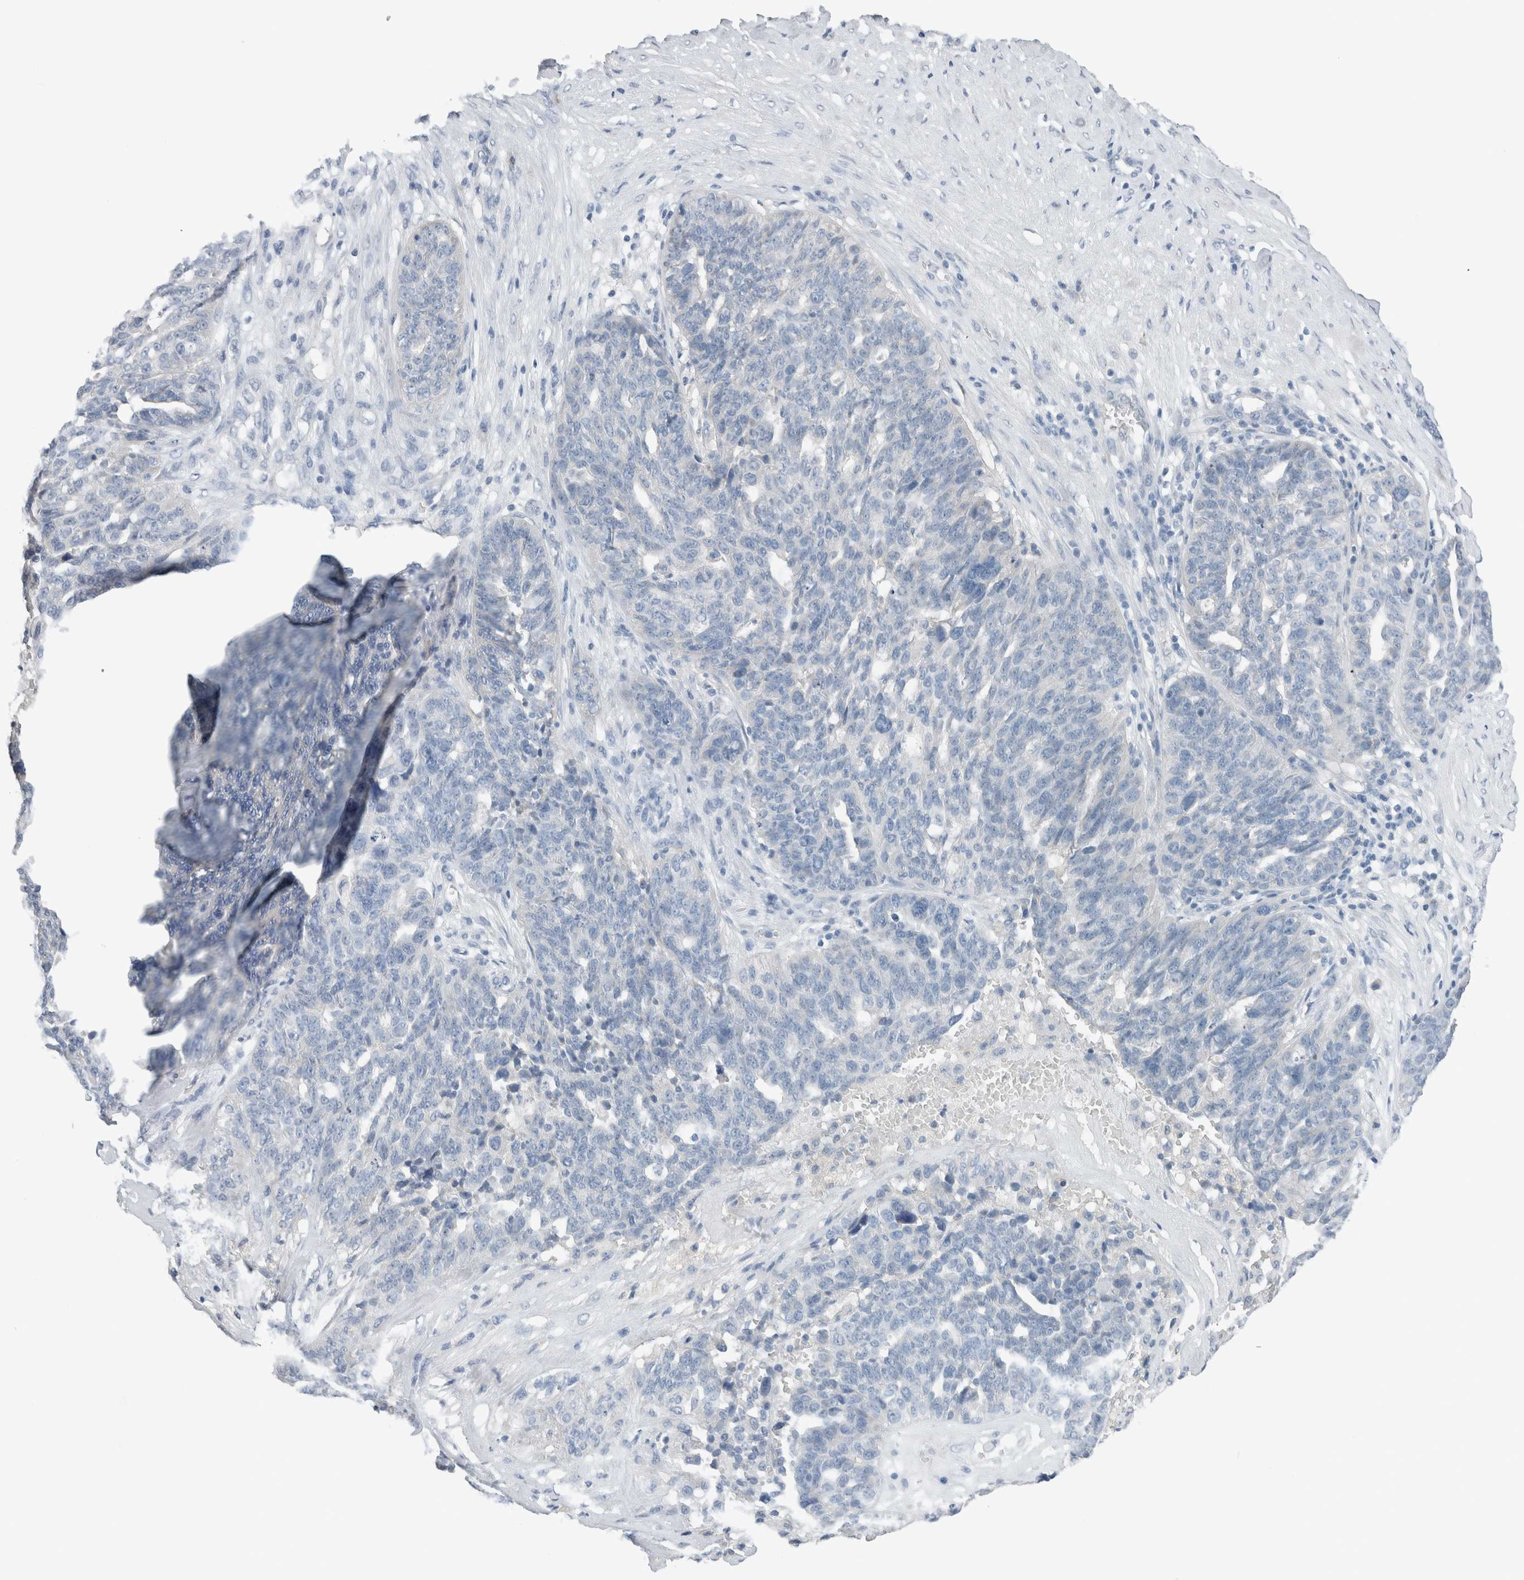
{"staining": {"intensity": "negative", "quantity": "none", "location": "none"}, "tissue": "ovarian cancer", "cell_type": "Tumor cells", "image_type": "cancer", "snomed": [{"axis": "morphology", "description": "Cystadenocarcinoma, serous, NOS"}, {"axis": "topography", "description": "Ovary"}], "caption": "A high-resolution image shows immunohistochemistry (IHC) staining of ovarian cancer (serous cystadenocarcinoma), which shows no significant staining in tumor cells. Nuclei are stained in blue.", "gene": "DUOX1", "patient": {"sex": "female", "age": 59}}